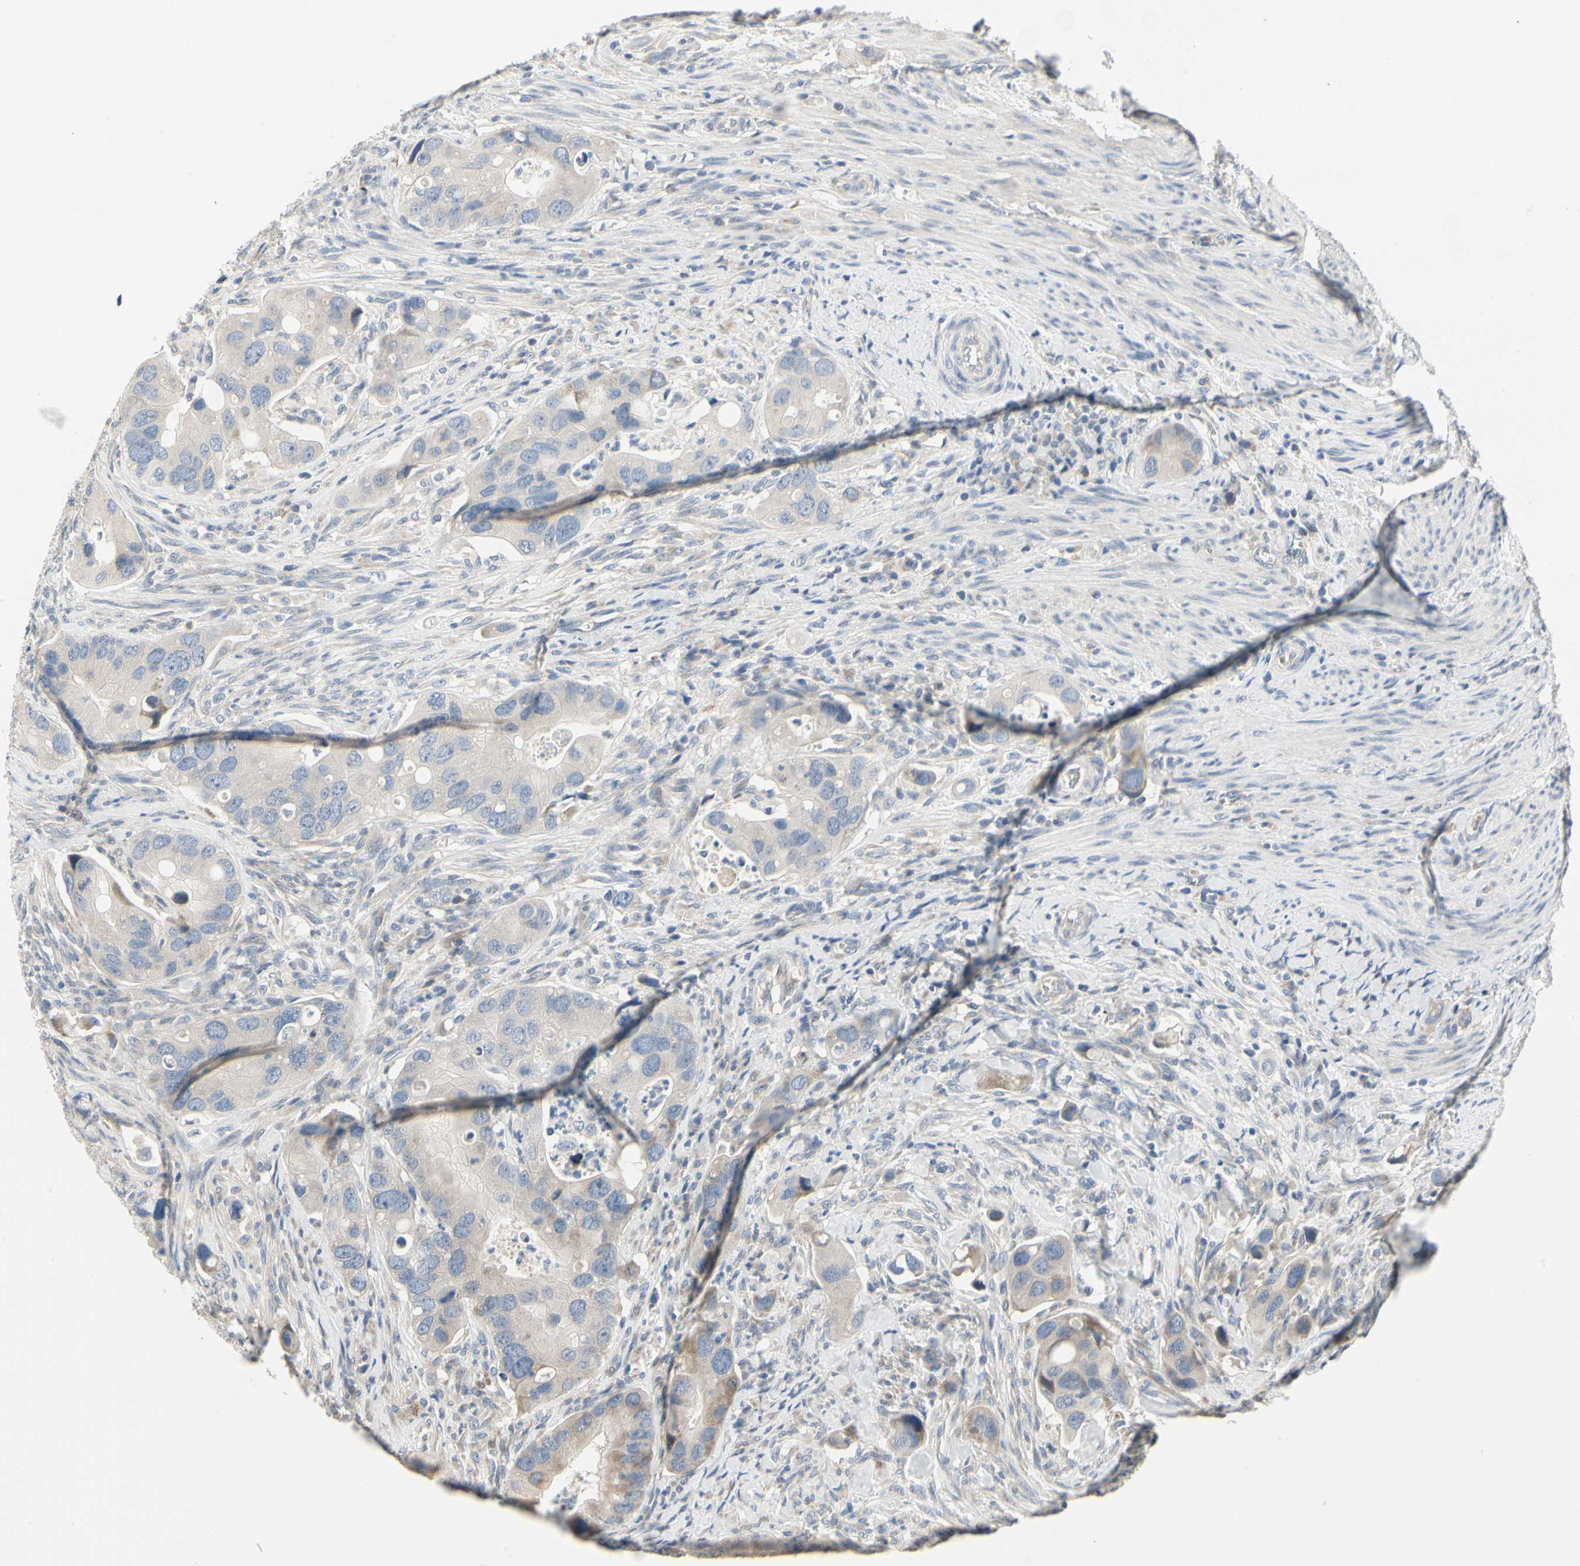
{"staining": {"intensity": "negative", "quantity": "none", "location": "none"}, "tissue": "colorectal cancer", "cell_type": "Tumor cells", "image_type": "cancer", "snomed": [{"axis": "morphology", "description": "Adenocarcinoma, NOS"}, {"axis": "topography", "description": "Rectum"}], "caption": "DAB immunohistochemical staining of colorectal adenocarcinoma demonstrates no significant staining in tumor cells.", "gene": "NFASC", "patient": {"sex": "female", "age": 57}}